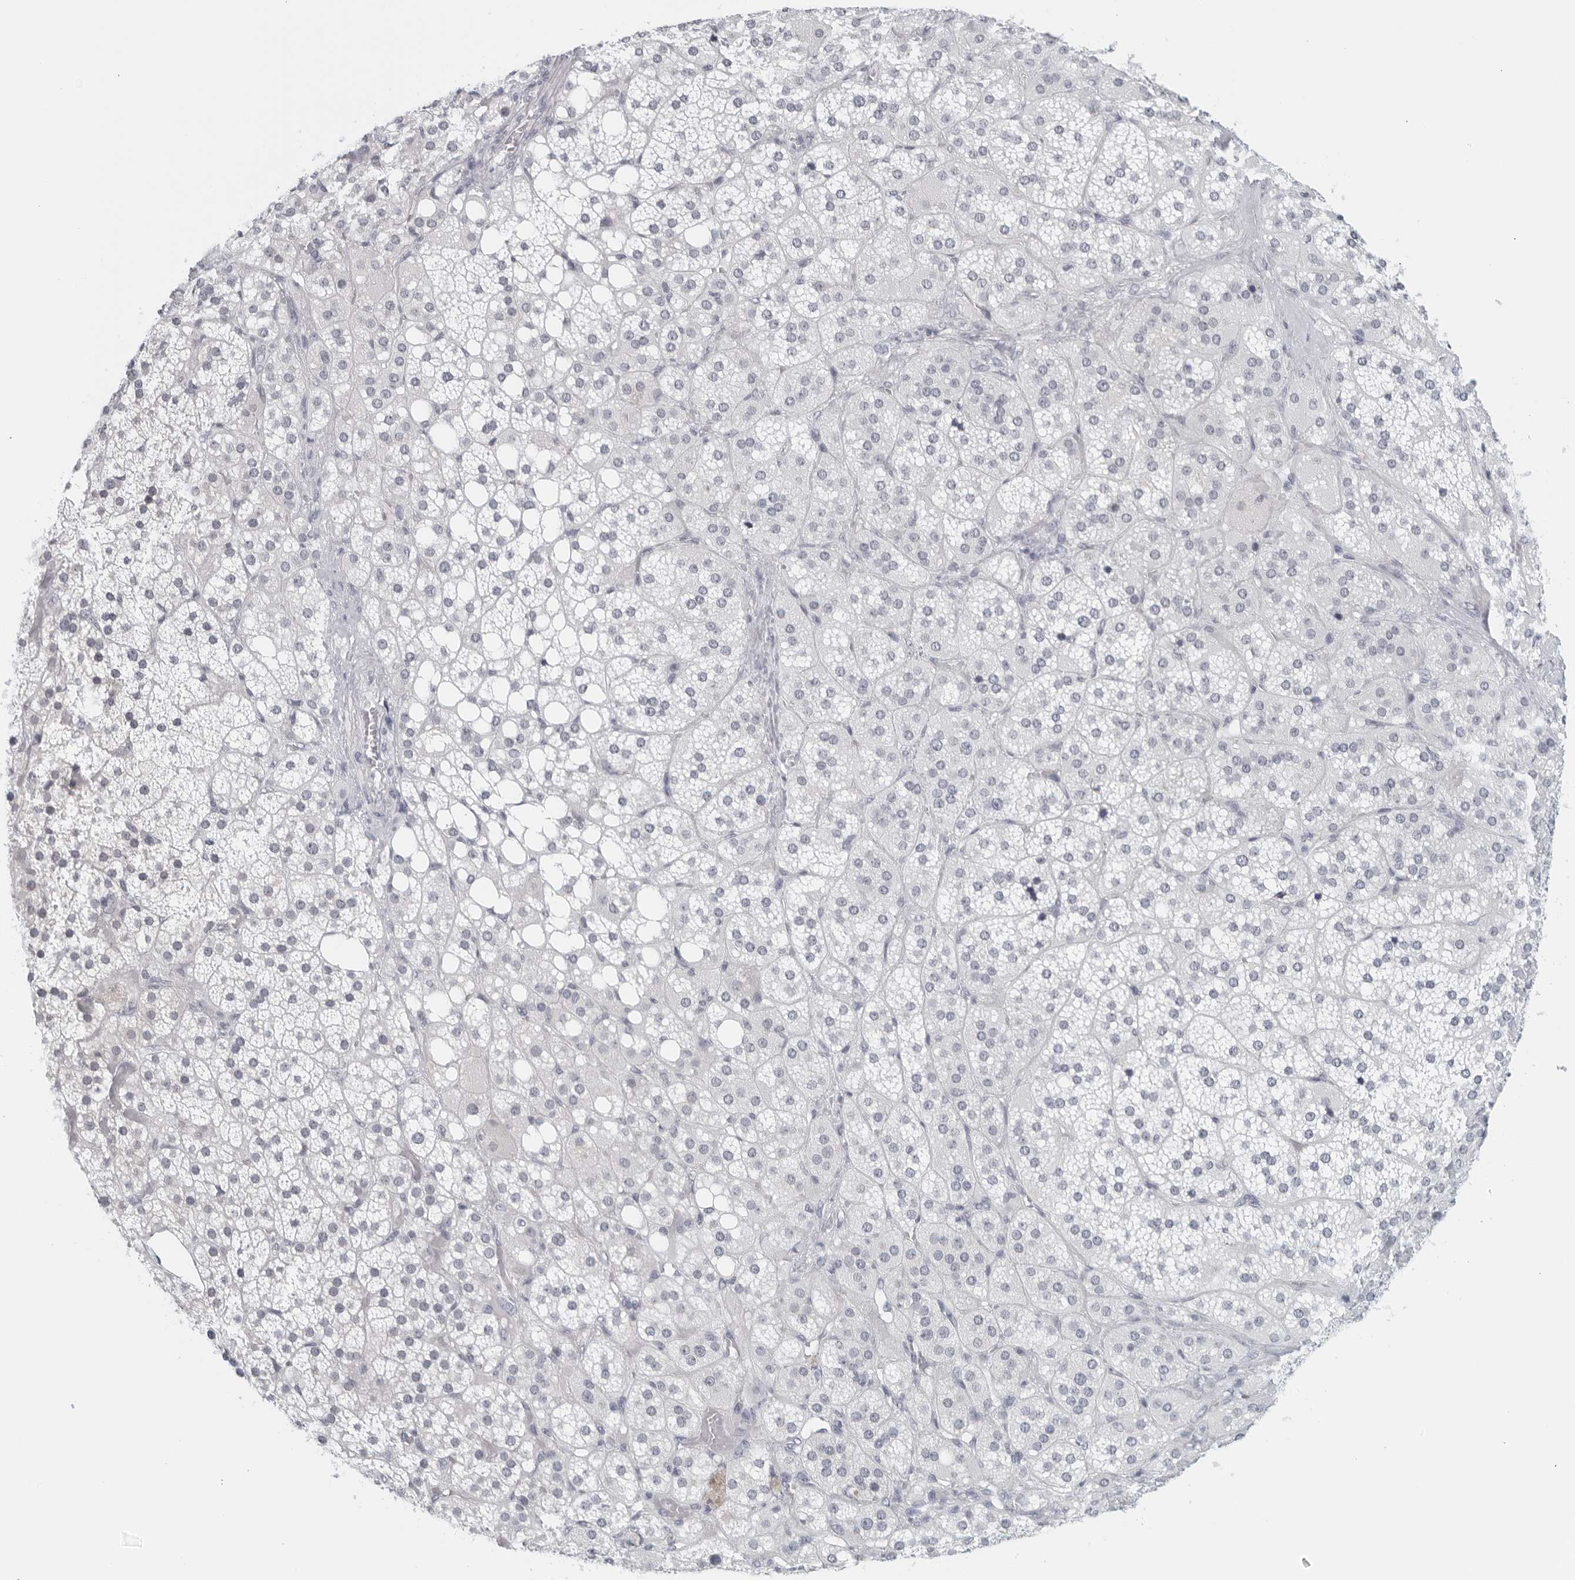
{"staining": {"intensity": "negative", "quantity": "none", "location": "none"}, "tissue": "adrenal gland", "cell_type": "Glandular cells", "image_type": "normal", "snomed": [{"axis": "morphology", "description": "Normal tissue, NOS"}, {"axis": "topography", "description": "Adrenal gland"}], "caption": "Glandular cells are negative for protein expression in normal human adrenal gland. Brightfield microscopy of IHC stained with DAB (brown) and hematoxylin (blue), captured at high magnification.", "gene": "MATN1", "patient": {"sex": "female", "age": 59}}